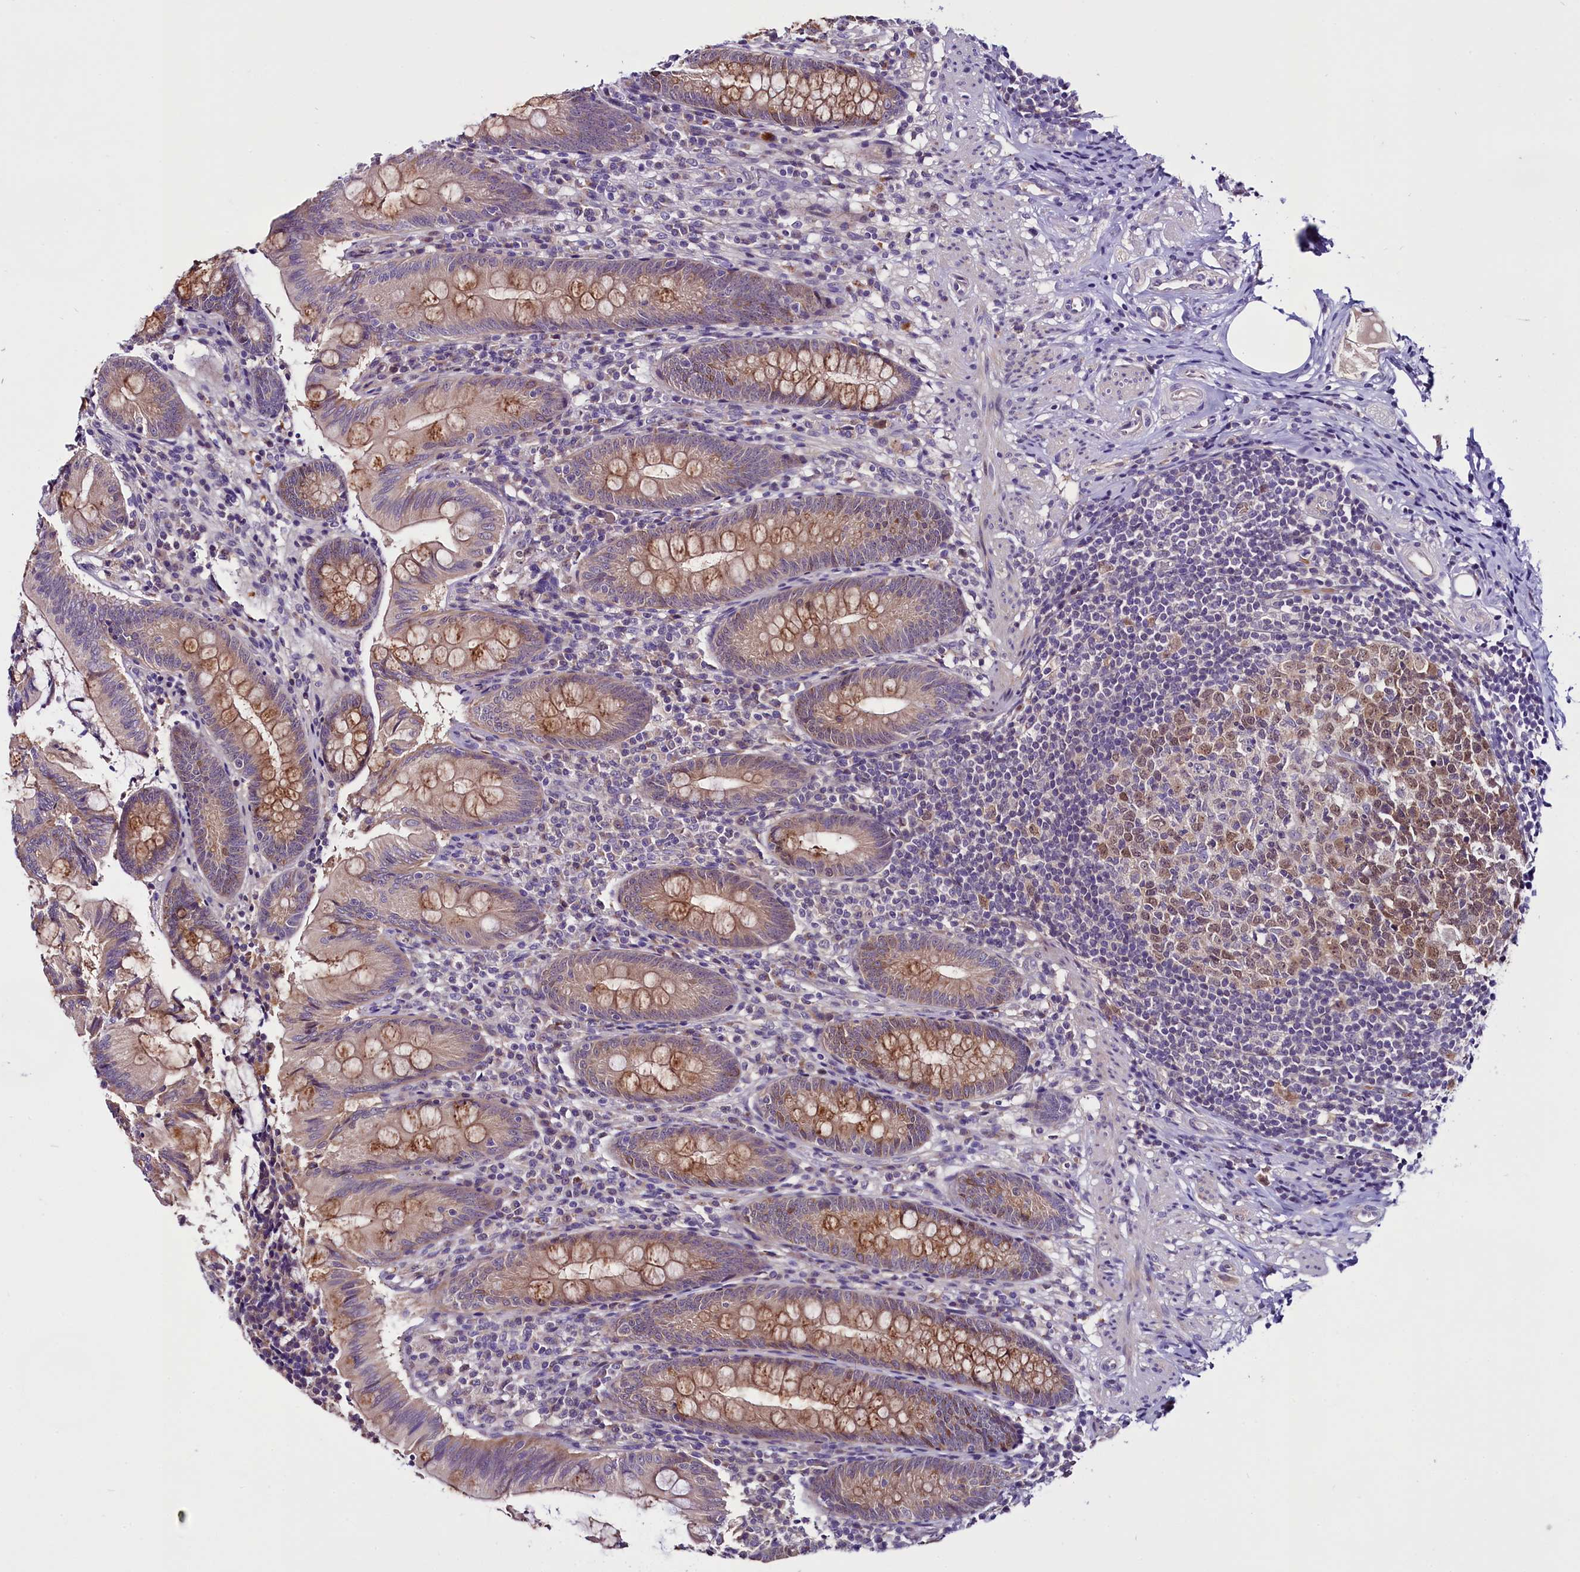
{"staining": {"intensity": "moderate", "quantity": ">75%", "location": "cytoplasmic/membranous"}, "tissue": "appendix", "cell_type": "Glandular cells", "image_type": "normal", "snomed": [{"axis": "morphology", "description": "Normal tissue, NOS"}, {"axis": "topography", "description": "Appendix"}], "caption": "A medium amount of moderate cytoplasmic/membranous positivity is seen in approximately >75% of glandular cells in benign appendix. (Brightfield microscopy of DAB IHC at high magnification).", "gene": "C9orf40", "patient": {"sex": "male", "age": 55}}